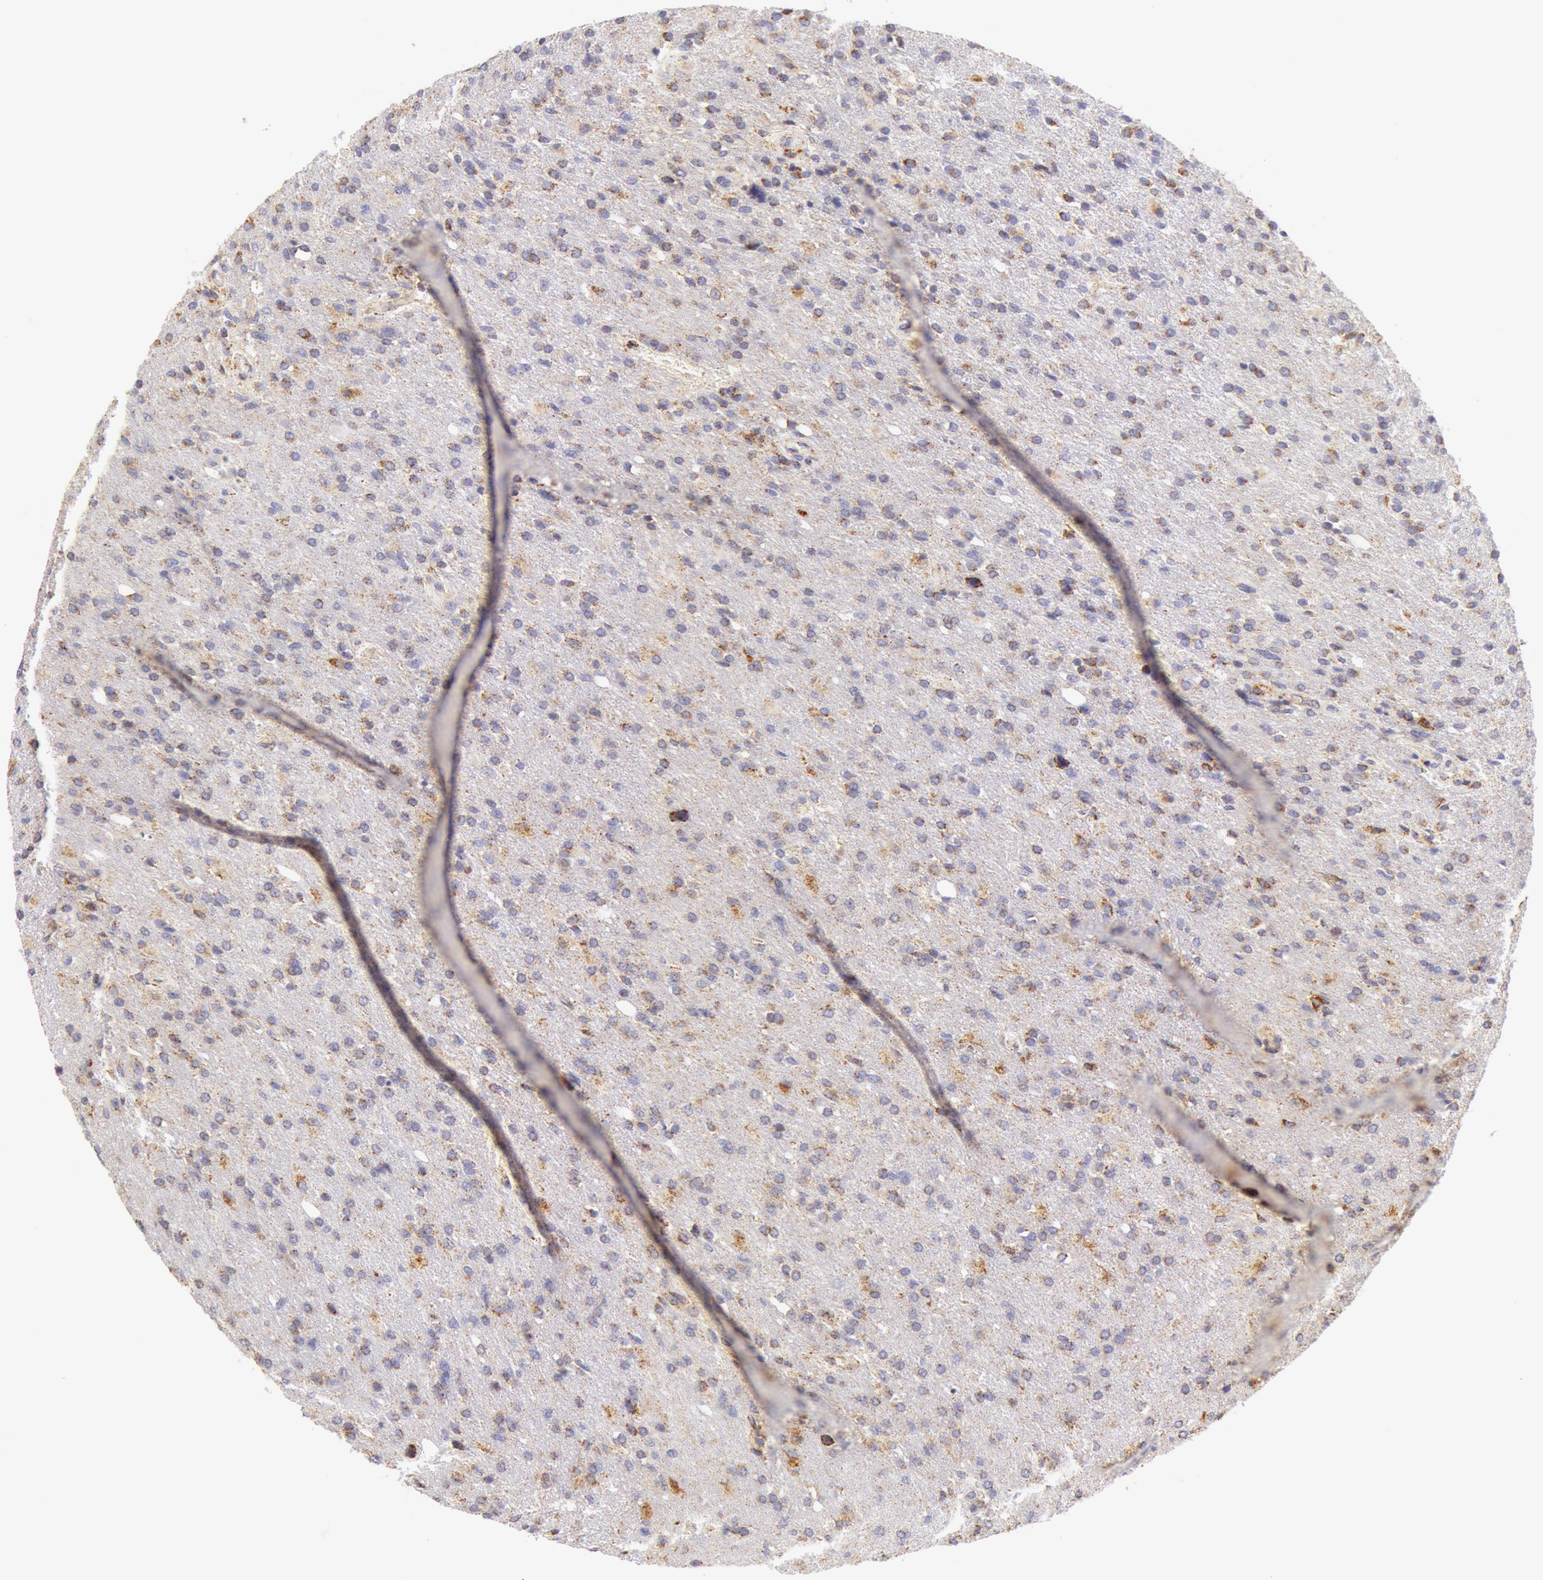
{"staining": {"intensity": "moderate", "quantity": "25%-75%", "location": "cytoplasmic/membranous"}, "tissue": "glioma", "cell_type": "Tumor cells", "image_type": "cancer", "snomed": [{"axis": "morphology", "description": "Glioma, malignant, High grade"}, {"axis": "topography", "description": "Brain"}], "caption": "IHC histopathology image of glioma stained for a protein (brown), which reveals medium levels of moderate cytoplasmic/membranous expression in about 25%-75% of tumor cells.", "gene": "ATP5F1B", "patient": {"sex": "male", "age": 68}}